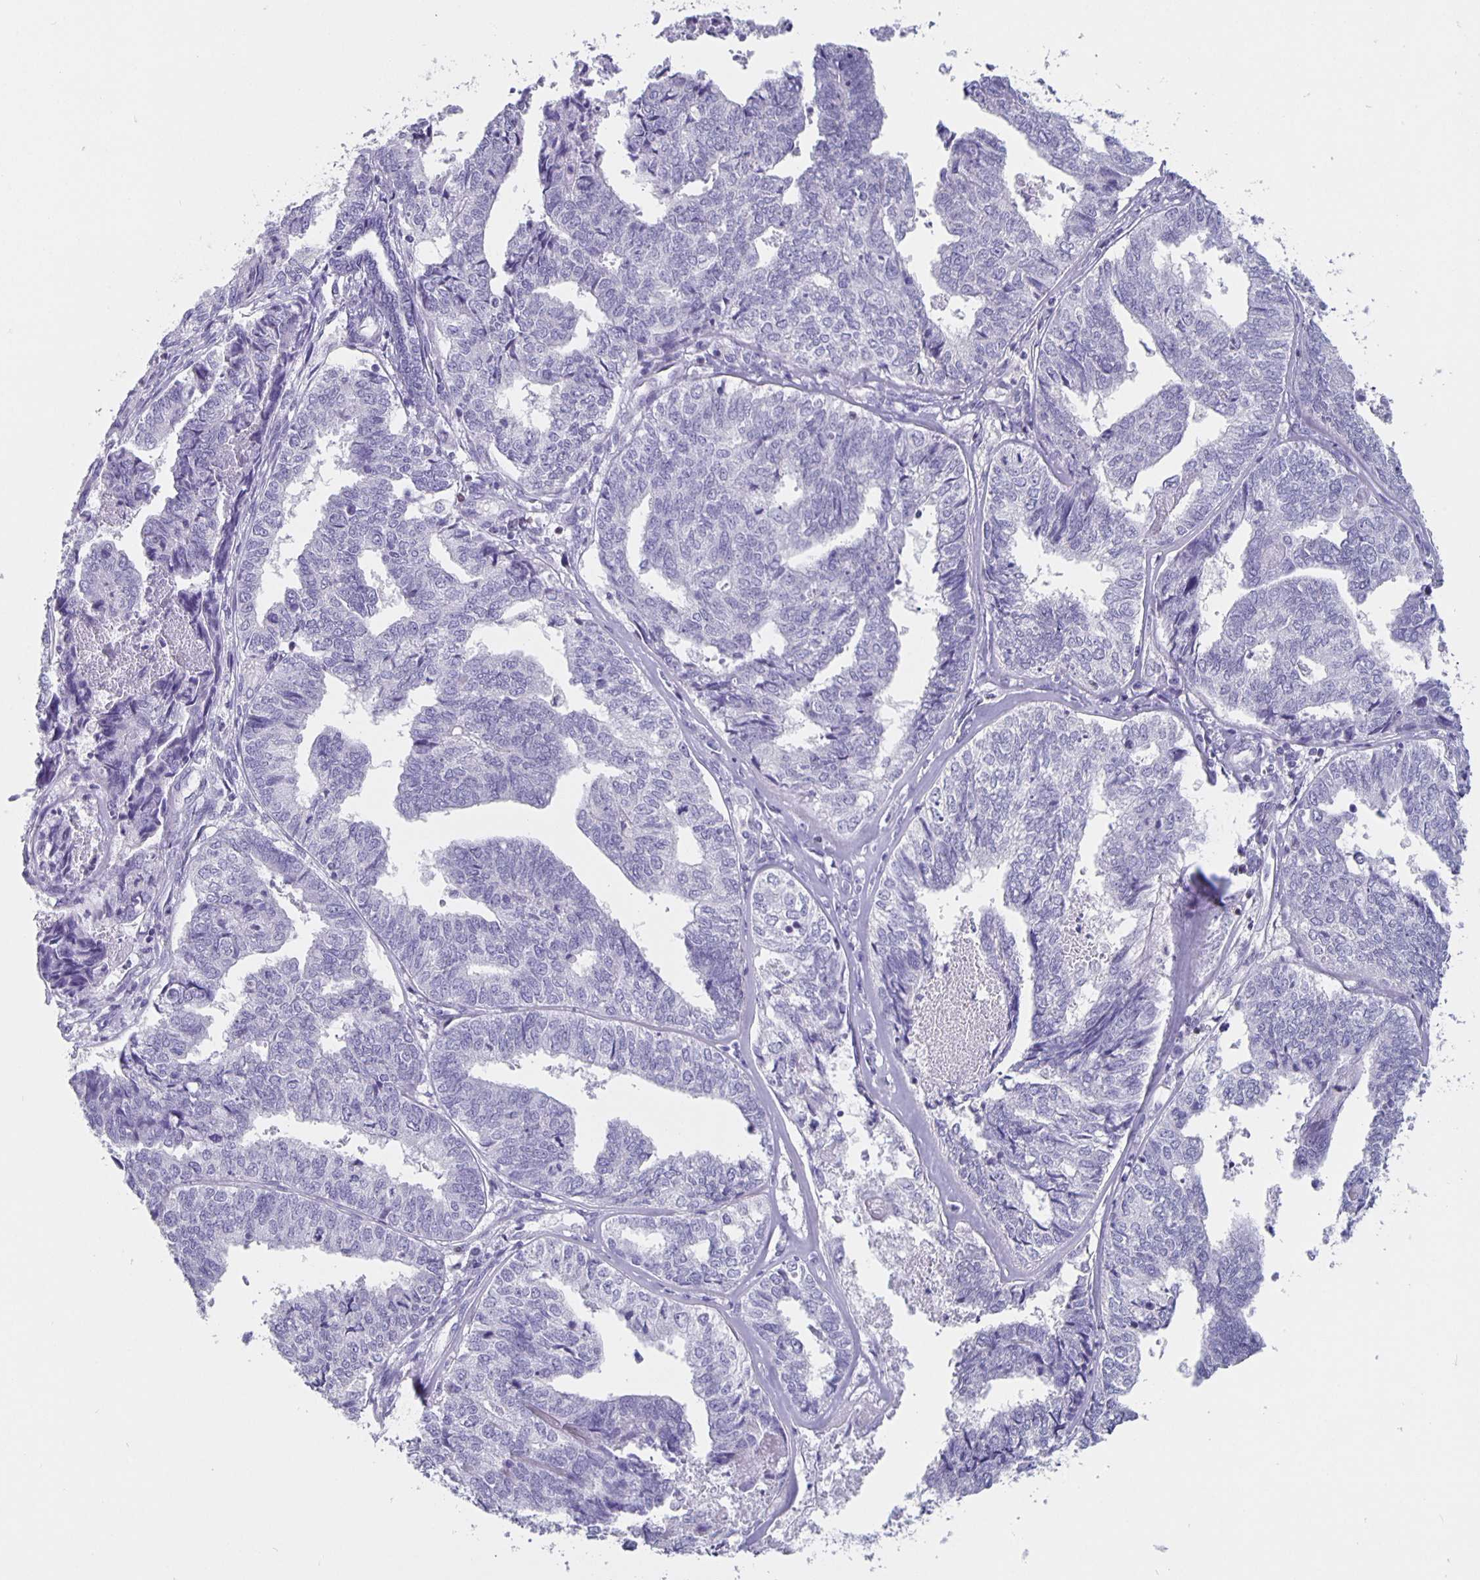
{"staining": {"intensity": "negative", "quantity": "none", "location": "none"}, "tissue": "endometrial cancer", "cell_type": "Tumor cells", "image_type": "cancer", "snomed": [{"axis": "morphology", "description": "Adenocarcinoma, NOS"}, {"axis": "topography", "description": "Endometrium"}], "caption": "Micrograph shows no significant protein expression in tumor cells of adenocarcinoma (endometrial).", "gene": "SATB2", "patient": {"sex": "female", "age": 73}}